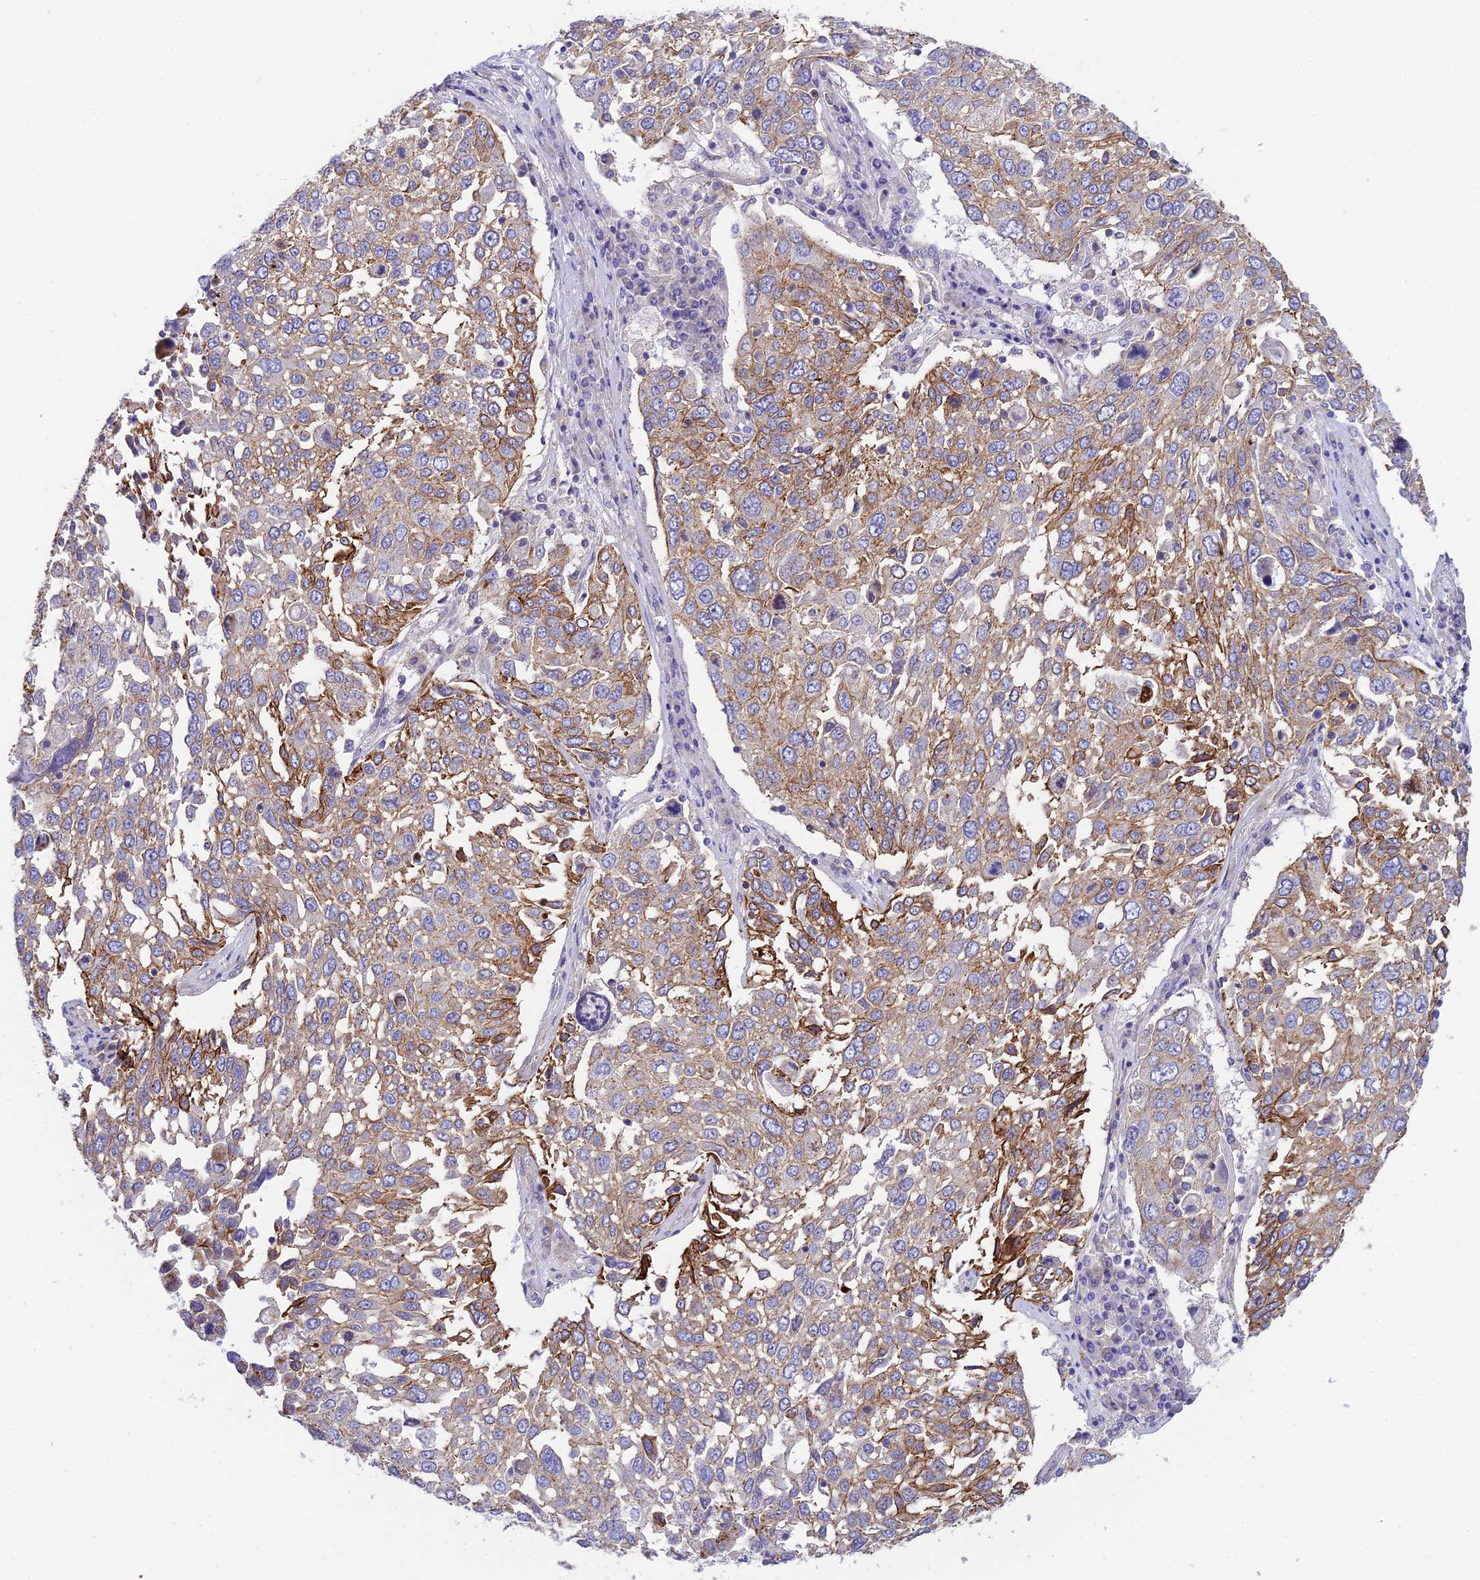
{"staining": {"intensity": "moderate", "quantity": "25%-75%", "location": "cytoplasmic/membranous"}, "tissue": "lung cancer", "cell_type": "Tumor cells", "image_type": "cancer", "snomed": [{"axis": "morphology", "description": "Squamous cell carcinoma, NOS"}, {"axis": "topography", "description": "Lung"}], "caption": "A medium amount of moderate cytoplasmic/membranous staining is appreciated in about 25%-75% of tumor cells in lung cancer tissue.", "gene": "CCDC157", "patient": {"sex": "male", "age": 65}}